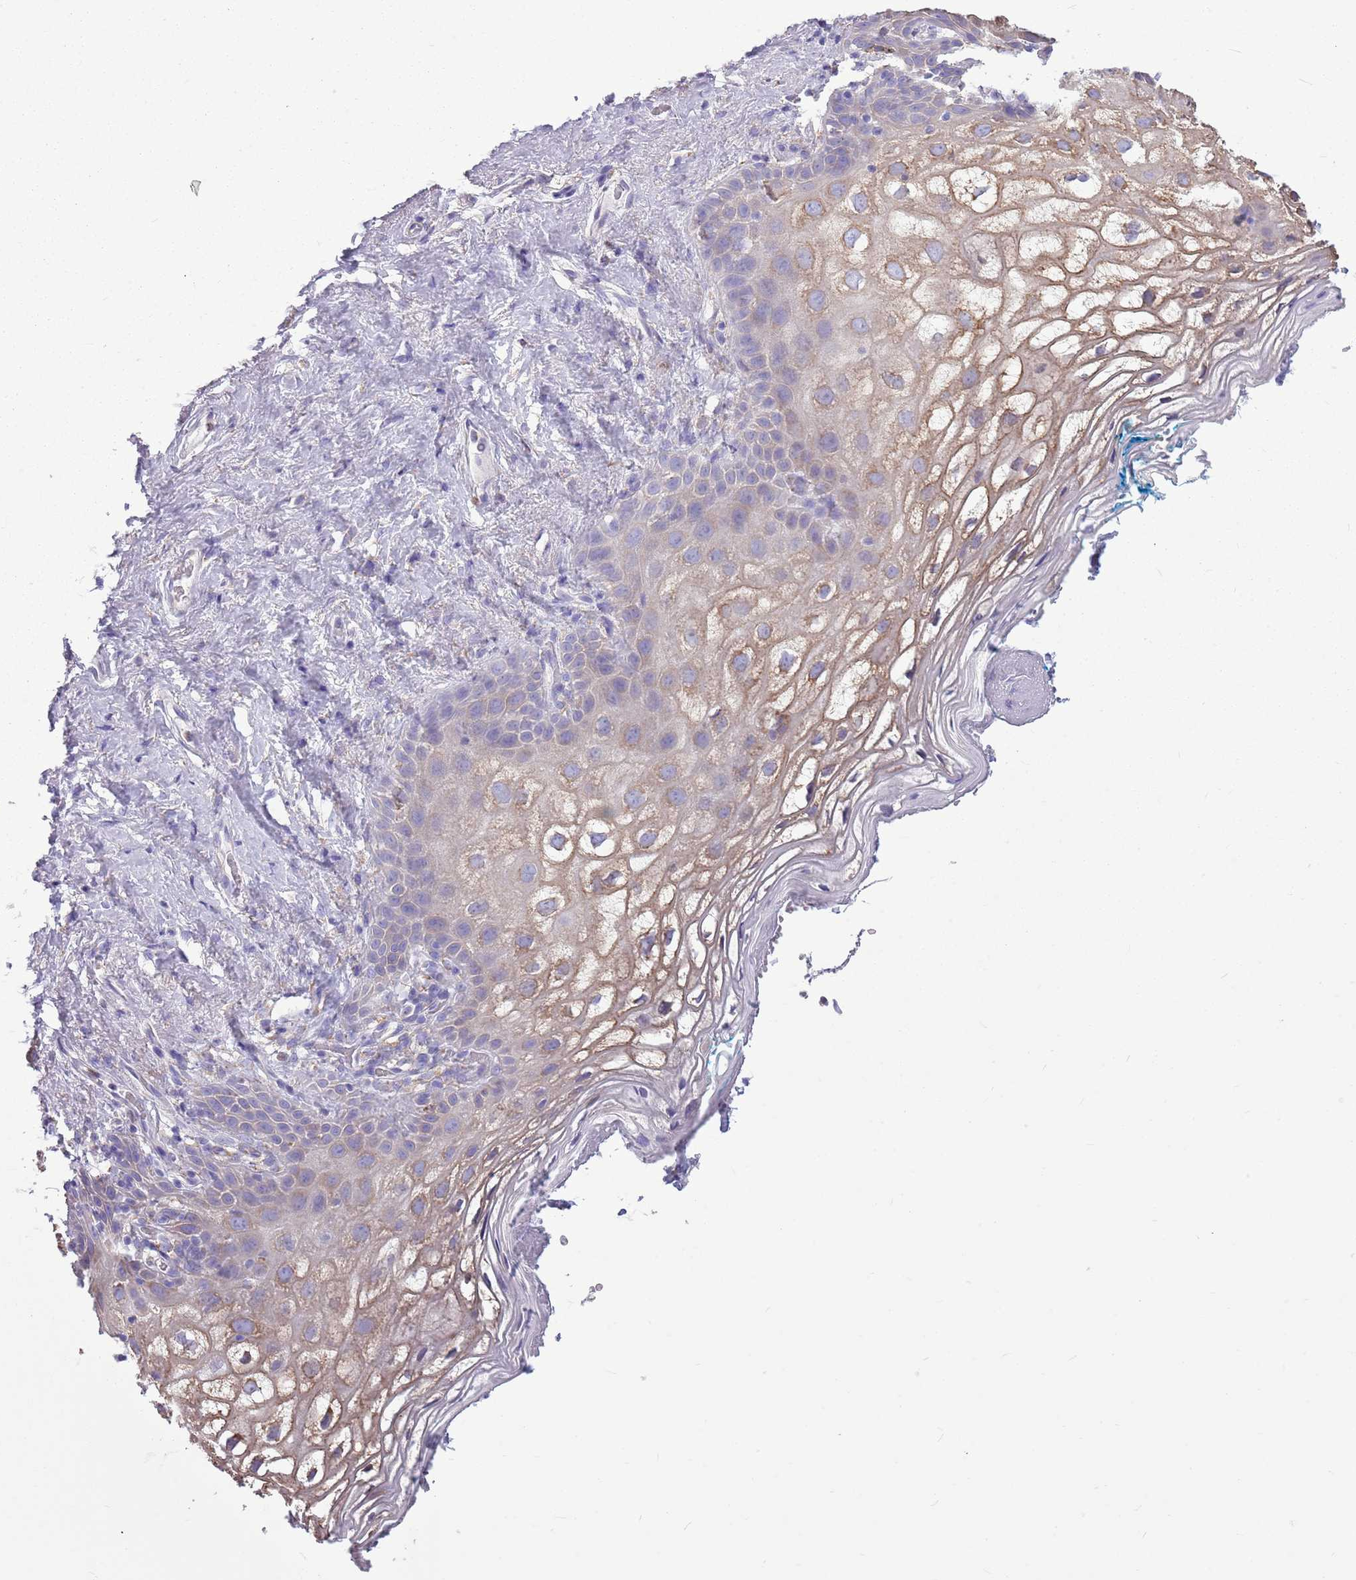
{"staining": {"intensity": "weak", "quantity": "<25%", "location": "cytoplasmic/membranous"}, "tissue": "vagina", "cell_type": "Squamous epithelial cells", "image_type": "normal", "snomed": [{"axis": "morphology", "description": "Normal tissue, NOS"}, {"axis": "topography", "description": "Vagina"}], "caption": "IHC micrograph of benign human vagina stained for a protein (brown), which reveals no expression in squamous epithelial cells. (Immunohistochemistry (ihc), brightfield microscopy, high magnification).", "gene": "KCTD19", "patient": {"sex": "female", "age": 68}}